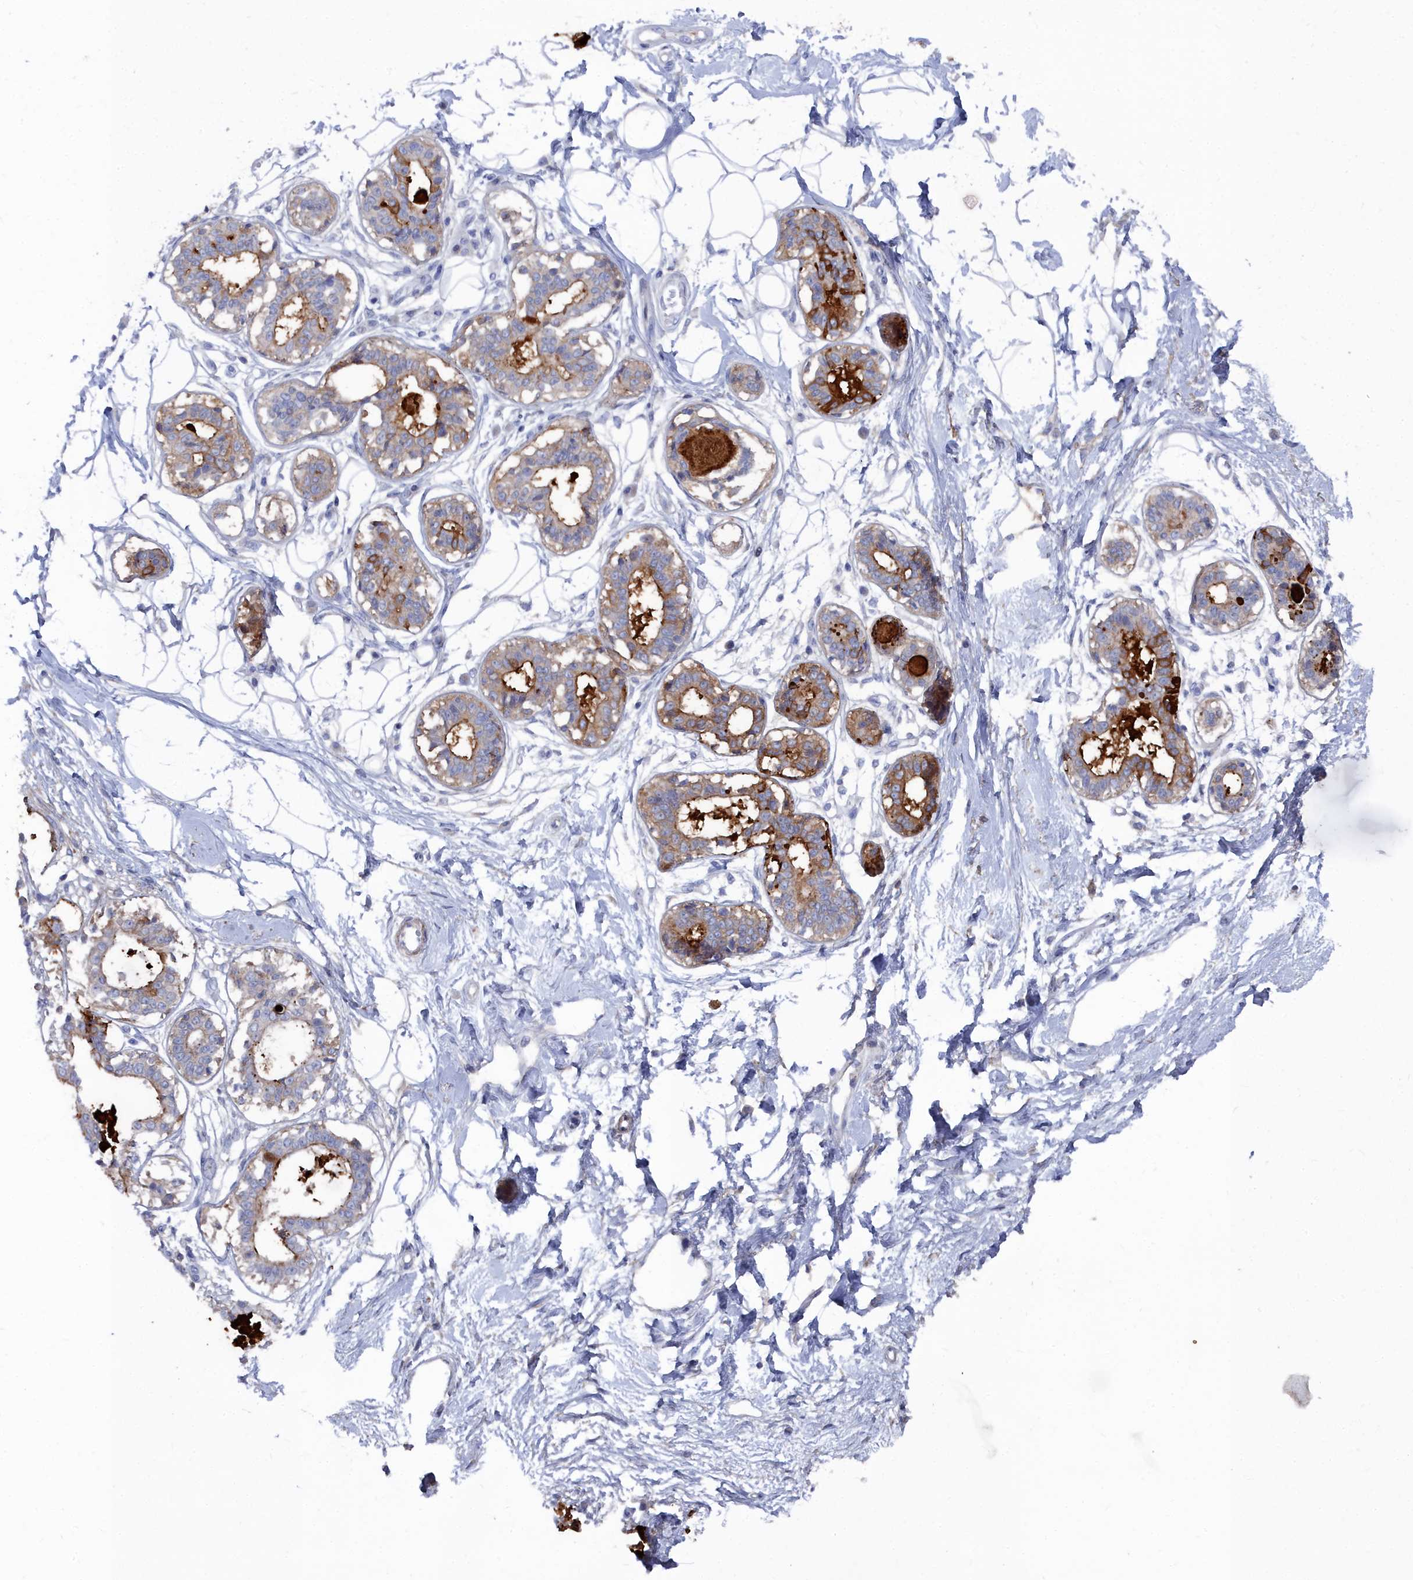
{"staining": {"intensity": "negative", "quantity": "none", "location": "none"}, "tissue": "breast", "cell_type": "Adipocytes", "image_type": "normal", "snomed": [{"axis": "morphology", "description": "Normal tissue, NOS"}, {"axis": "topography", "description": "Breast"}], "caption": "An immunohistochemistry (IHC) photomicrograph of unremarkable breast is shown. There is no staining in adipocytes of breast.", "gene": "SHISAL2A", "patient": {"sex": "female", "age": 45}}